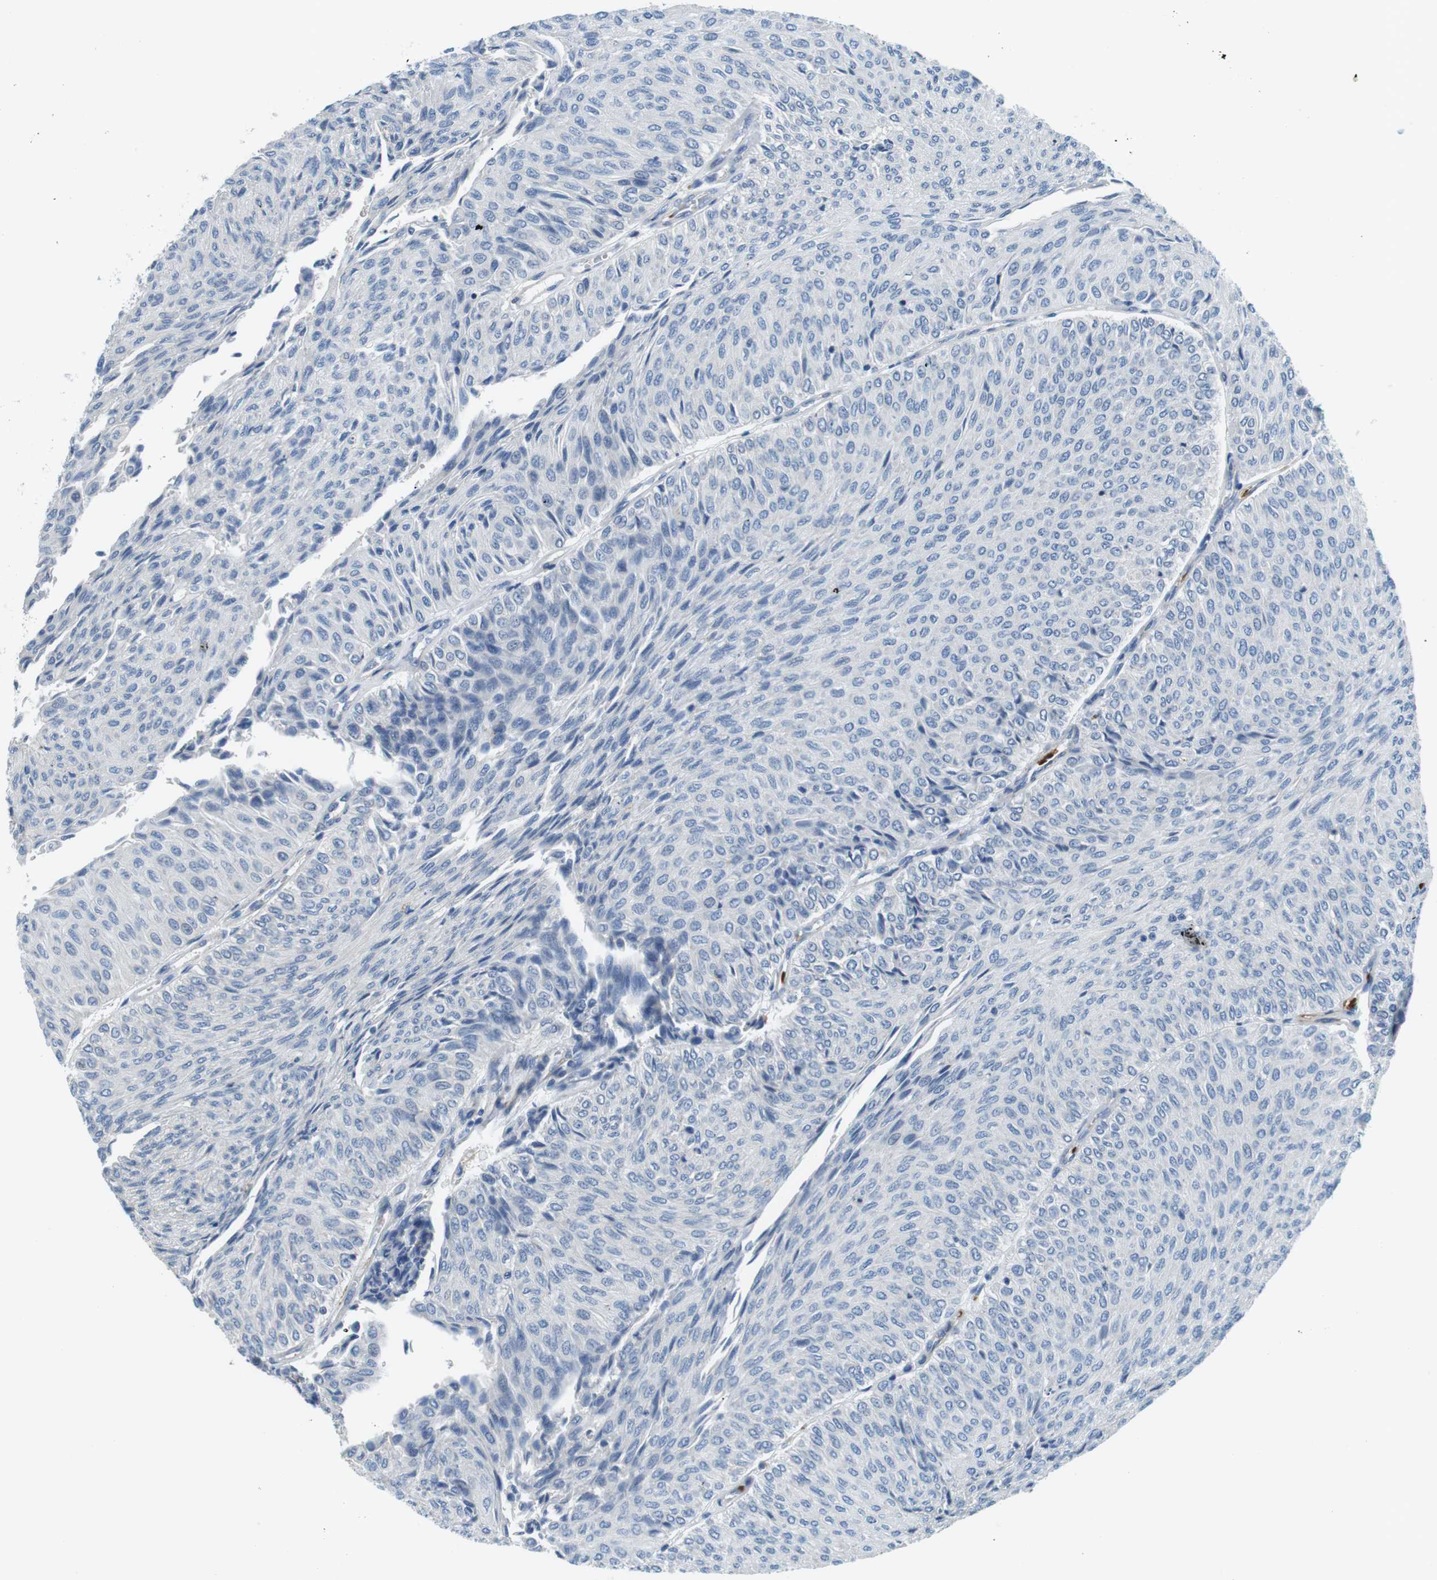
{"staining": {"intensity": "negative", "quantity": "none", "location": "none"}, "tissue": "urothelial cancer", "cell_type": "Tumor cells", "image_type": "cancer", "snomed": [{"axis": "morphology", "description": "Urothelial carcinoma, Low grade"}, {"axis": "topography", "description": "Urinary bladder"}], "caption": "Immunohistochemical staining of human urothelial cancer demonstrates no significant expression in tumor cells.", "gene": "WSCD1", "patient": {"sex": "male", "age": 78}}